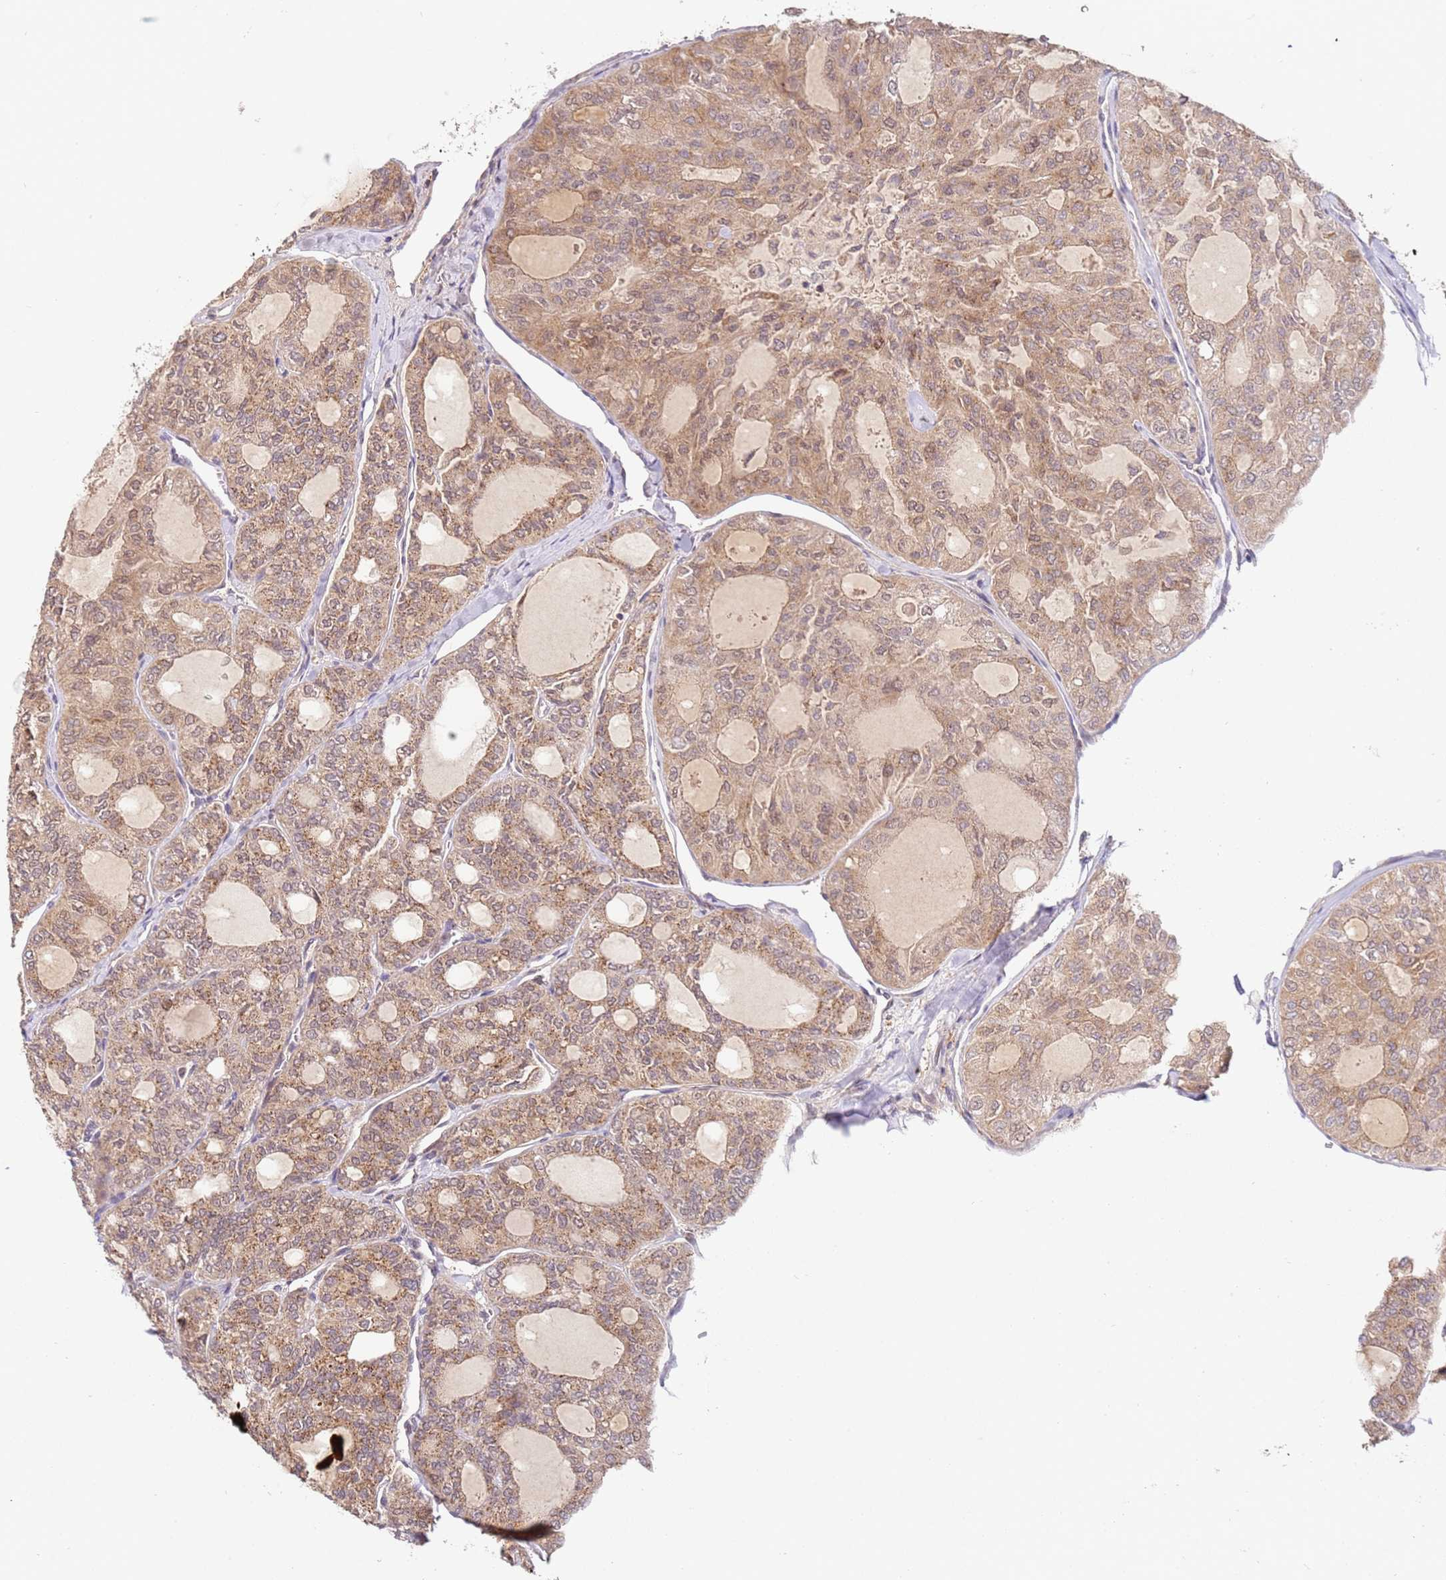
{"staining": {"intensity": "moderate", "quantity": "25%-75%", "location": "cytoplasmic/membranous,nuclear"}, "tissue": "thyroid cancer", "cell_type": "Tumor cells", "image_type": "cancer", "snomed": [{"axis": "morphology", "description": "Follicular adenoma carcinoma, NOS"}, {"axis": "topography", "description": "Thyroid gland"}], "caption": "Thyroid cancer (follicular adenoma carcinoma) stained with a brown dye shows moderate cytoplasmic/membranous and nuclear positive positivity in approximately 25%-75% of tumor cells.", "gene": "LGALSL", "patient": {"sex": "male", "age": 75}}